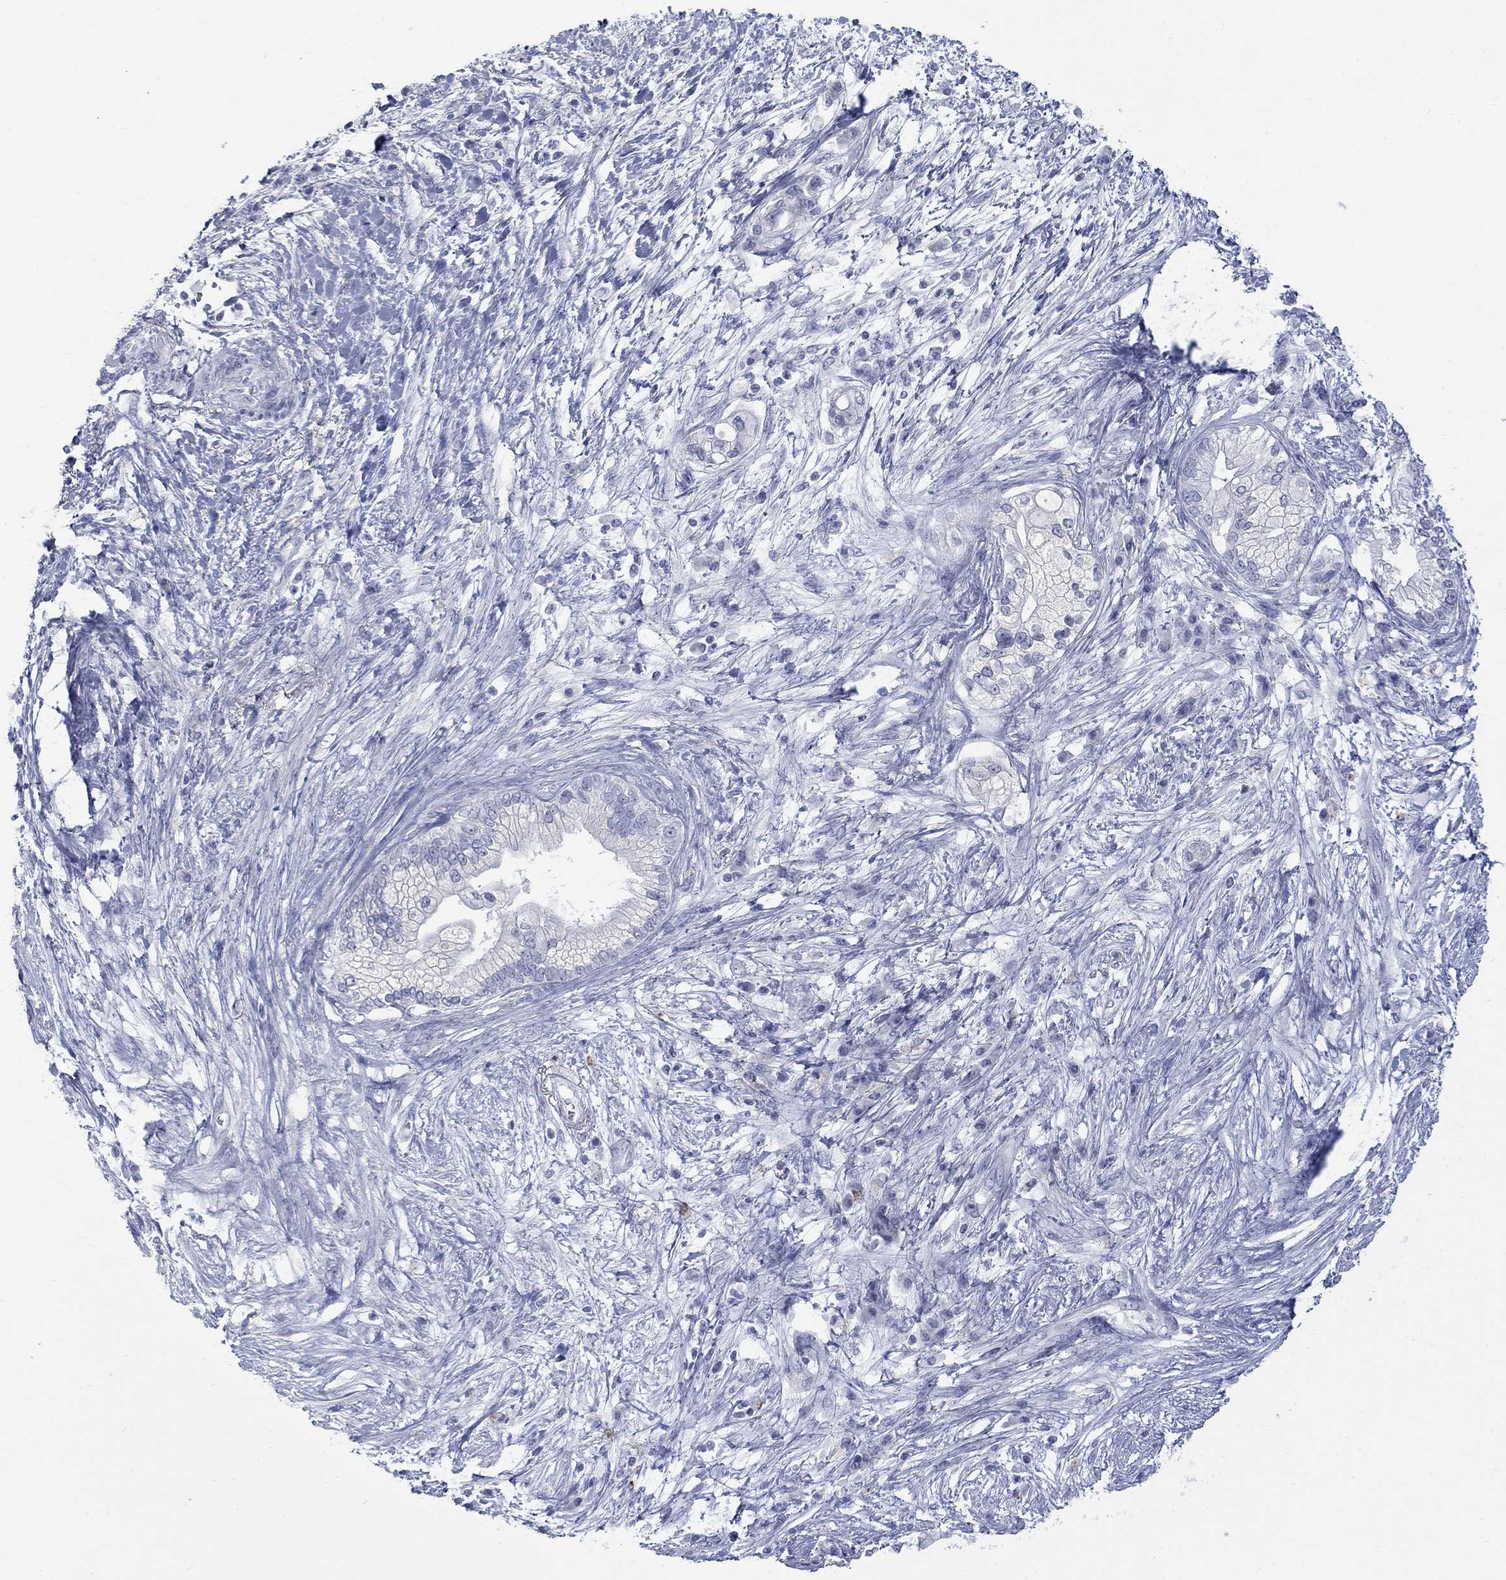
{"staining": {"intensity": "negative", "quantity": "none", "location": "none"}, "tissue": "pancreatic cancer", "cell_type": "Tumor cells", "image_type": "cancer", "snomed": [{"axis": "morphology", "description": "Adenocarcinoma, NOS"}, {"axis": "topography", "description": "Pancreas"}], "caption": "Immunohistochemical staining of pancreatic cancer demonstrates no significant staining in tumor cells.", "gene": "RFTN2", "patient": {"sex": "female", "age": 69}}